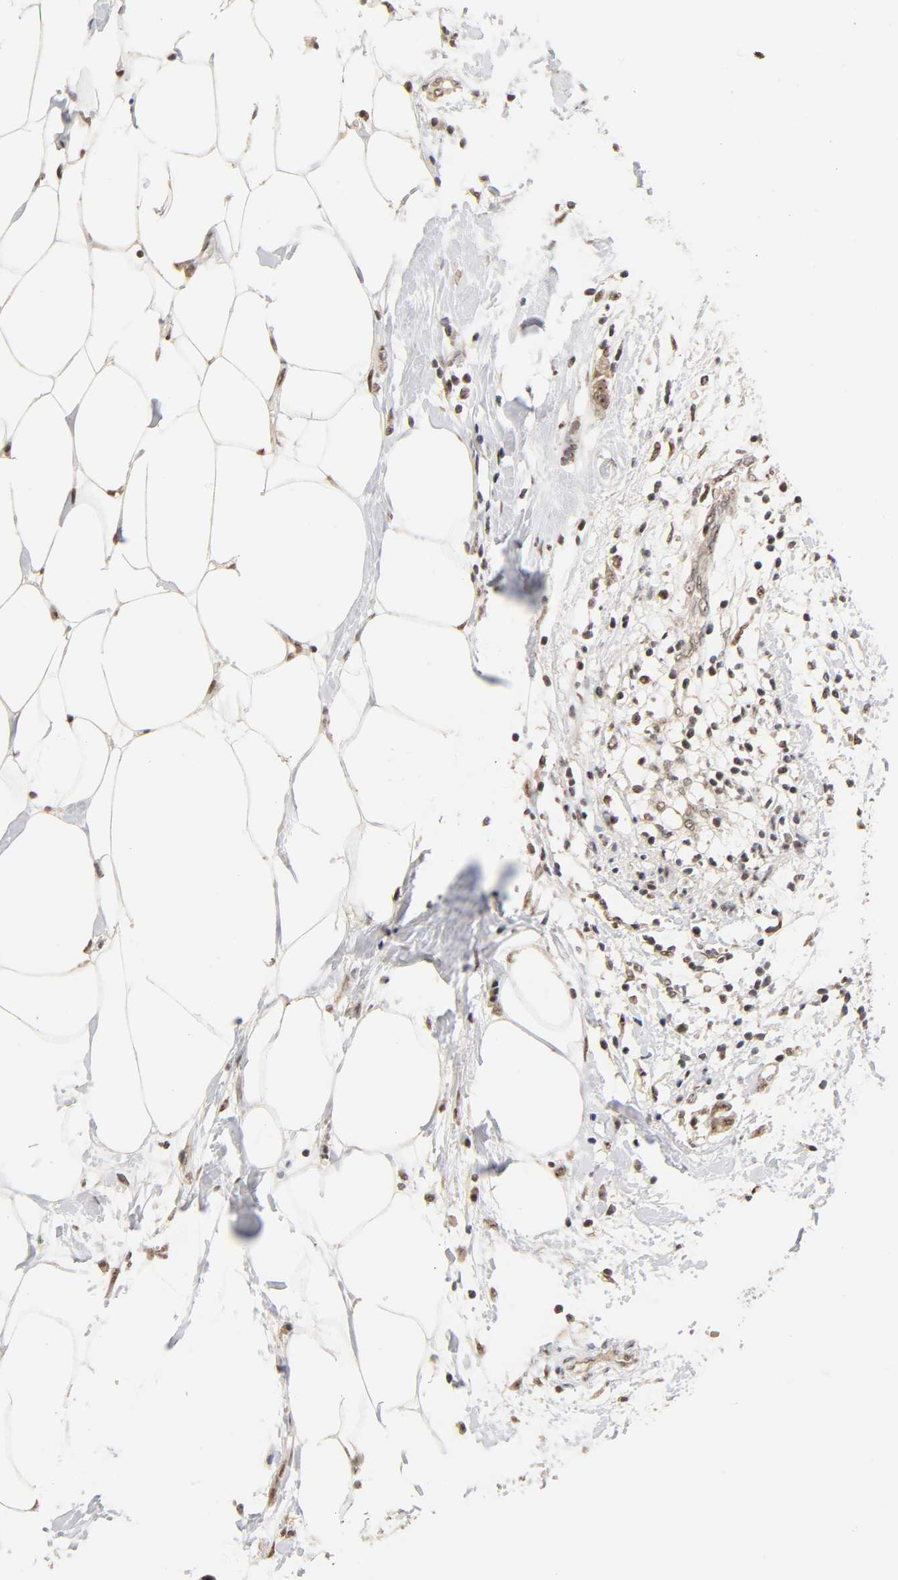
{"staining": {"intensity": "moderate", "quantity": ">75%", "location": "nuclear"}, "tissue": "breast cancer", "cell_type": "Tumor cells", "image_type": "cancer", "snomed": [{"axis": "morphology", "description": "Normal tissue, NOS"}, {"axis": "morphology", "description": "Duct carcinoma"}, {"axis": "topography", "description": "Breast"}], "caption": "Immunohistochemical staining of human breast invasive ductal carcinoma shows moderate nuclear protein staining in about >75% of tumor cells.", "gene": "TP53RK", "patient": {"sex": "female", "age": 50}}